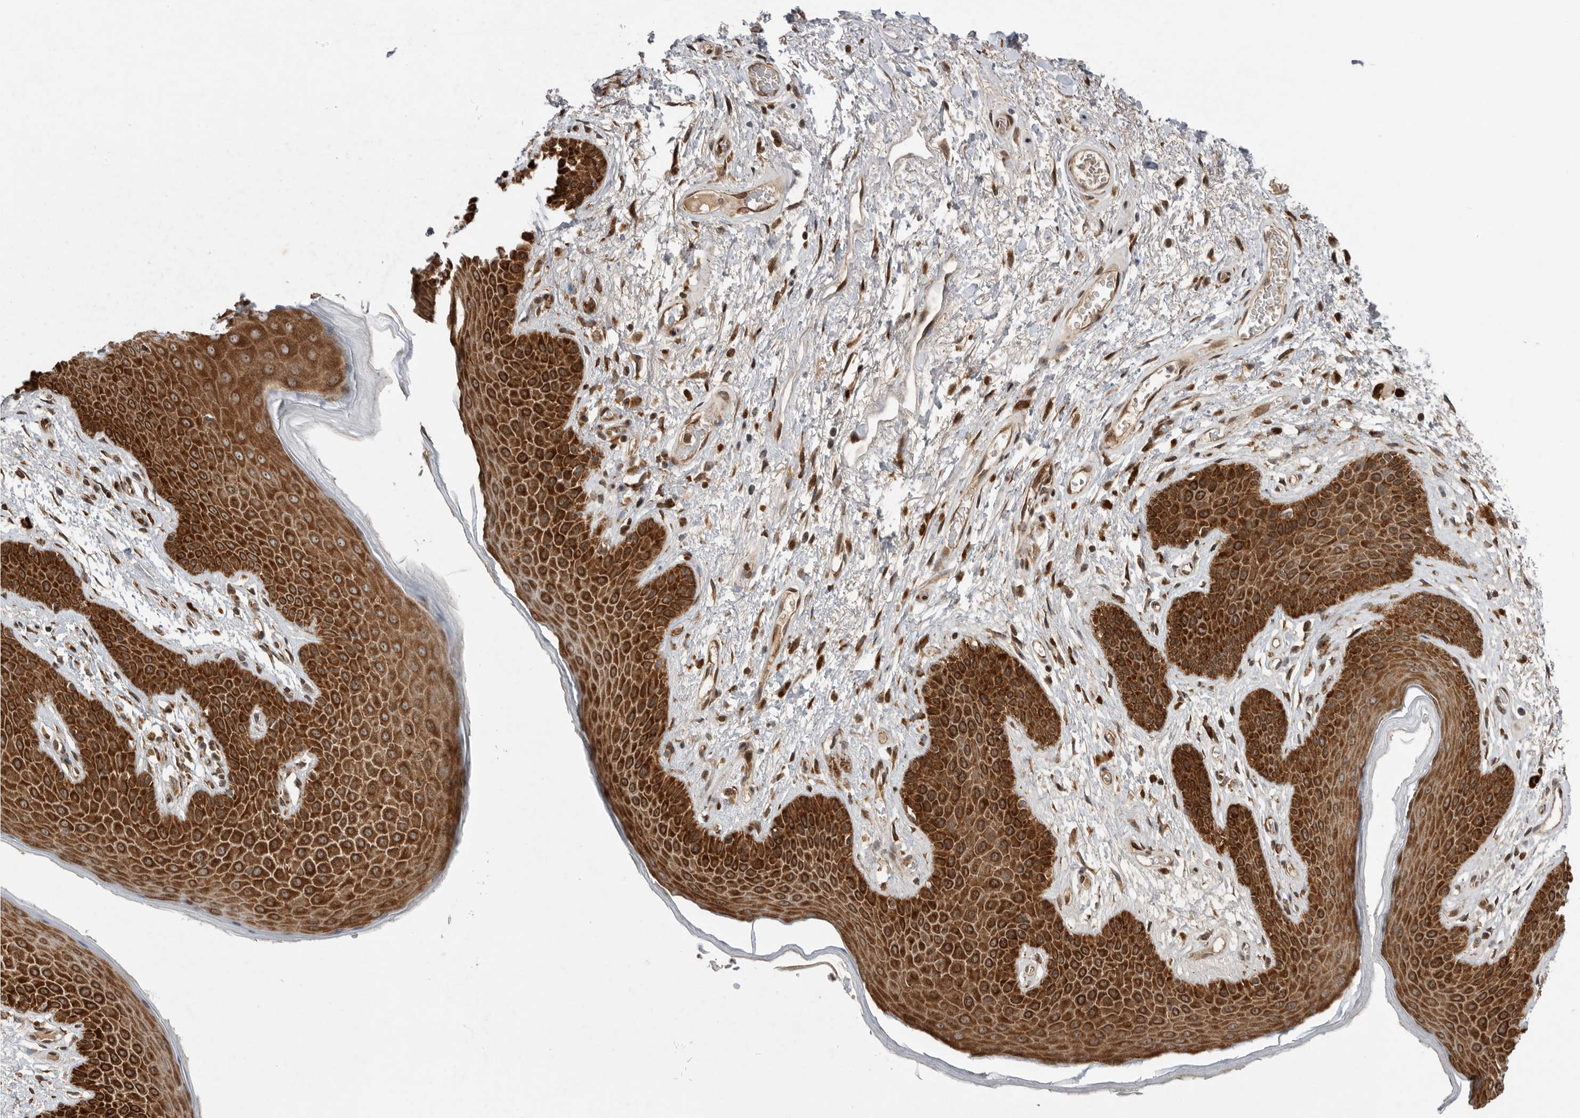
{"staining": {"intensity": "strong", "quantity": ">75%", "location": "cytoplasmic/membranous"}, "tissue": "skin", "cell_type": "Epidermal cells", "image_type": "normal", "snomed": [{"axis": "morphology", "description": "Normal tissue, NOS"}, {"axis": "topography", "description": "Anal"}], "caption": "The histopathology image exhibits staining of unremarkable skin, revealing strong cytoplasmic/membranous protein expression (brown color) within epidermal cells. Using DAB (brown) and hematoxylin (blue) stains, captured at high magnification using brightfield microscopy.", "gene": "FZD3", "patient": {"sex": "male", "age": 74}}